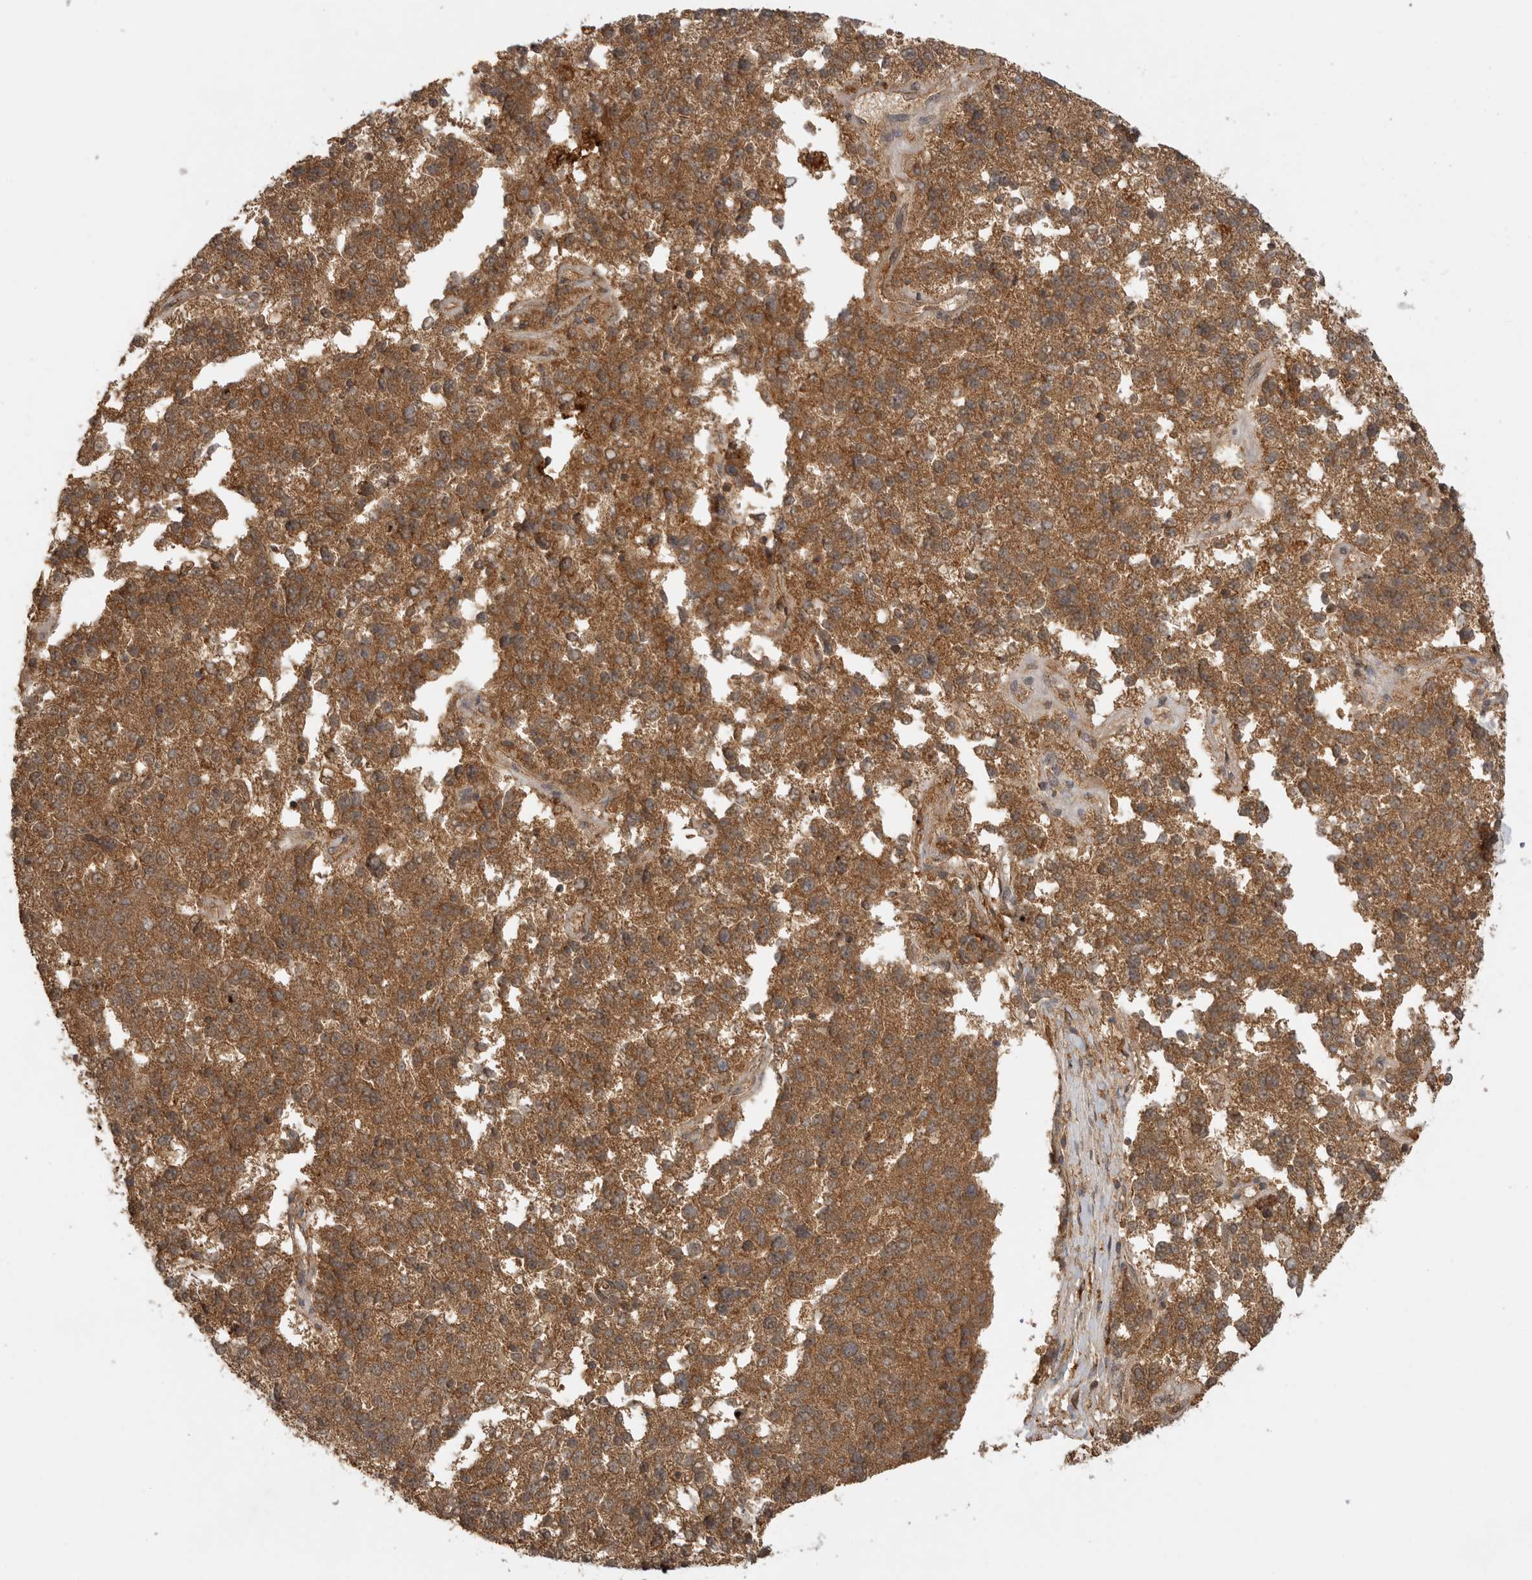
{"staining": {"intensity": "moderate", "quantity": ">75%", "location": "cytoplasmic/membranous,nuclear"}, "tissue": "pancreatic cancer", "cell_type": "Tumor cells", "image_type": "cancer", "snomed": [{"axis": "morphology", "description": "Adenocarcinoma, NOS"}, {"axis": "topography", "description": "Pancreas"}], "caption": "The micrograph shows a brown stain indicating the presence of a protein in the cytoplasmic/membranous and nuclear of tumor cells in adenocarcinoma (pancreatic). (Brightfield microscopy of DAB IHC at high magnification).", "gene": "ICOSLG", "patient": {"sex": "female", "age": 61}}